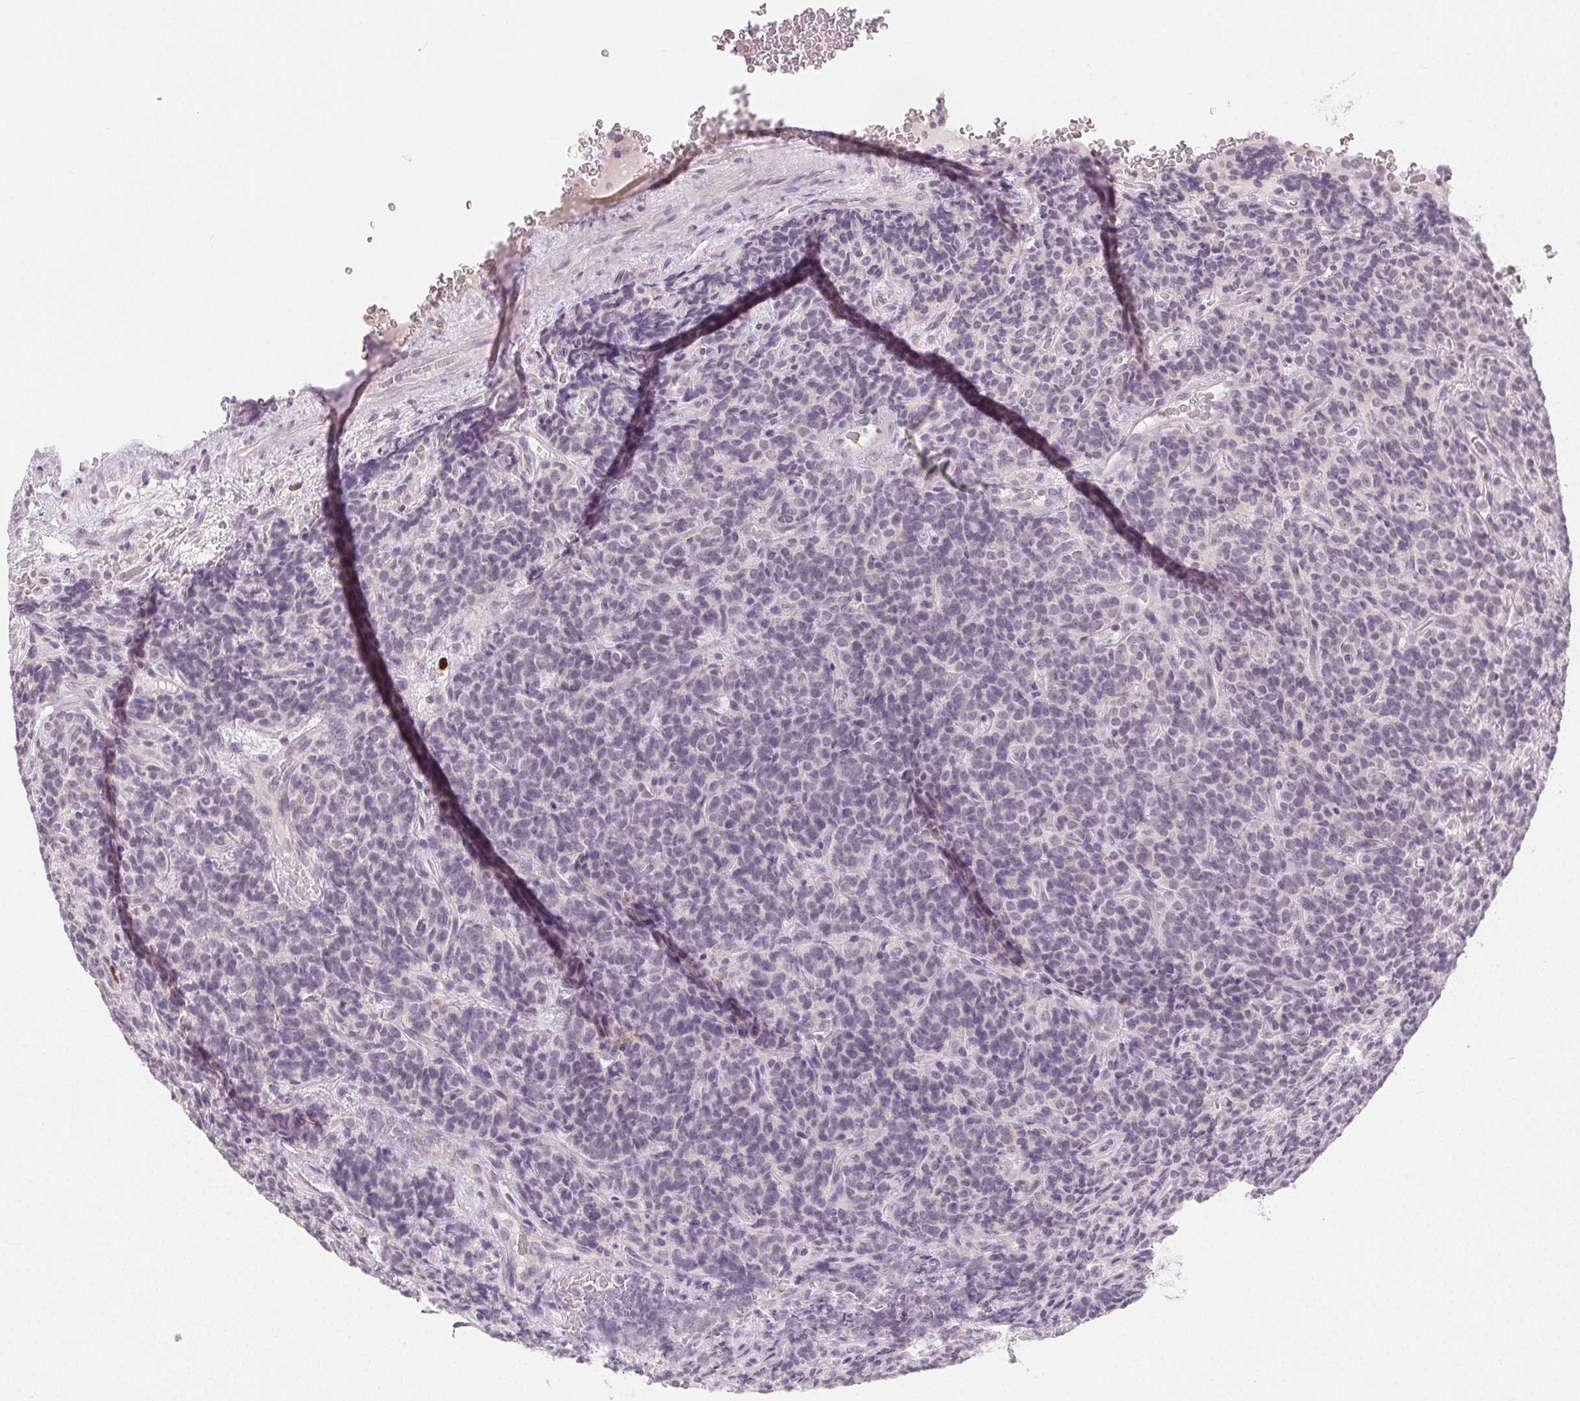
{"staining": {"intensity": "negative", "quantity": "none", "location": "none"}, "tissue": "carcinoid", "cell_type": "Tumor cells", "image_type": "cancer", "snomed": [{"axis": "morphology", "description": "Carcinoid, malignant, NOS"}, {"axis": "topography", "description": "Pancreas"}], "caption": "Tumor cells are negative for brown protein staining in malignant carcinoid.", "gene": "ANLN", "patient": {"sex": "male", "age": 36}}